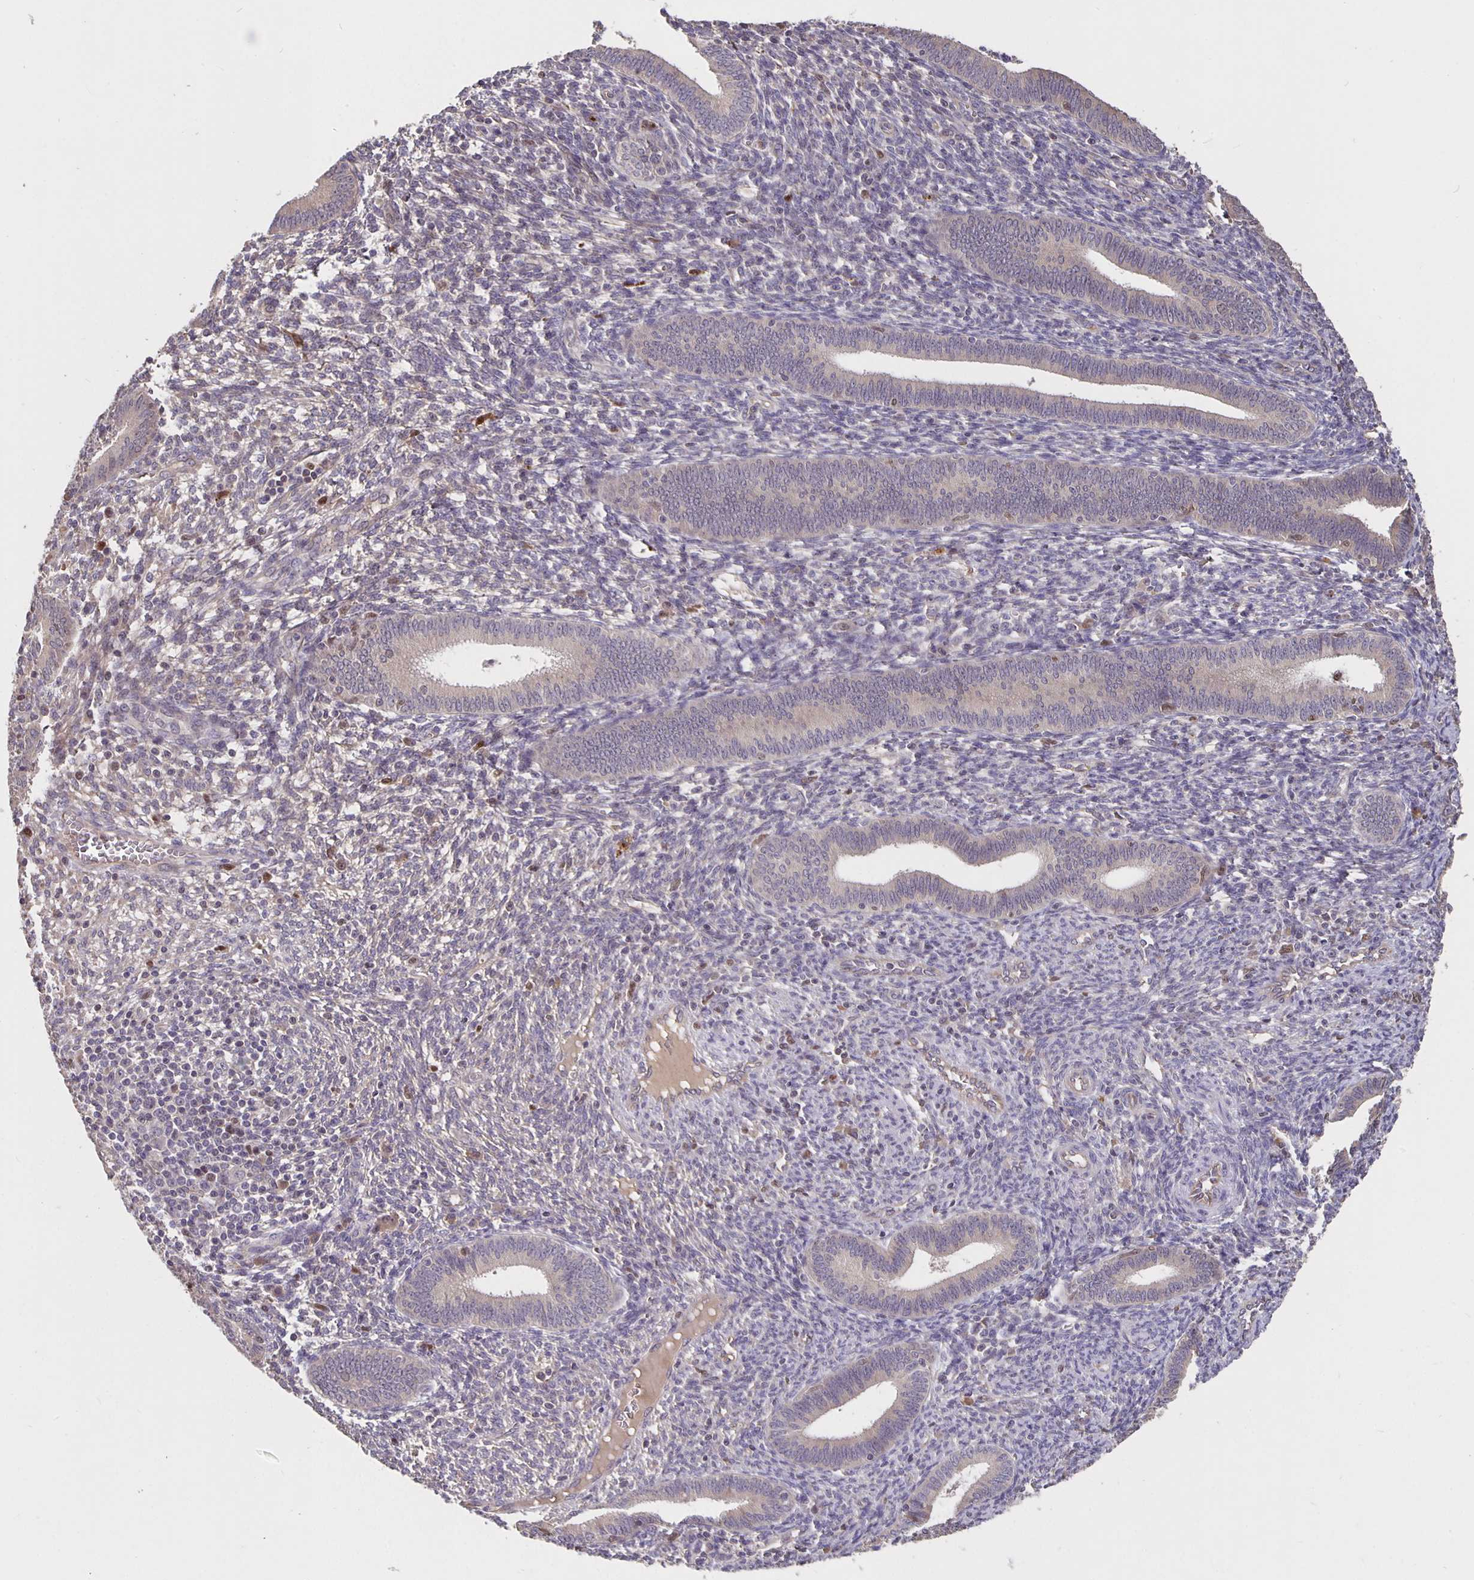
{"staining": {"intensity": "weak", "quantity": ">75%", "location": "cytoplasmic/membranous"}, "tissue": "endometrium", "cell_type": "Cells in endometrial stroma", "image_type": "normal", "snomed": [{"axis": "morphology", "description": "Normal tissue, NOS"}, {"axis": "topography", "description": "Endometrium"}], "caption": "A low amount of weak cytoplasmic/membranous expression is identified in approximately >75% of cells in endometrial stroma in benign endometrium.", "gene": "NOG", "patient": {"sex": "female", "age": 41}}